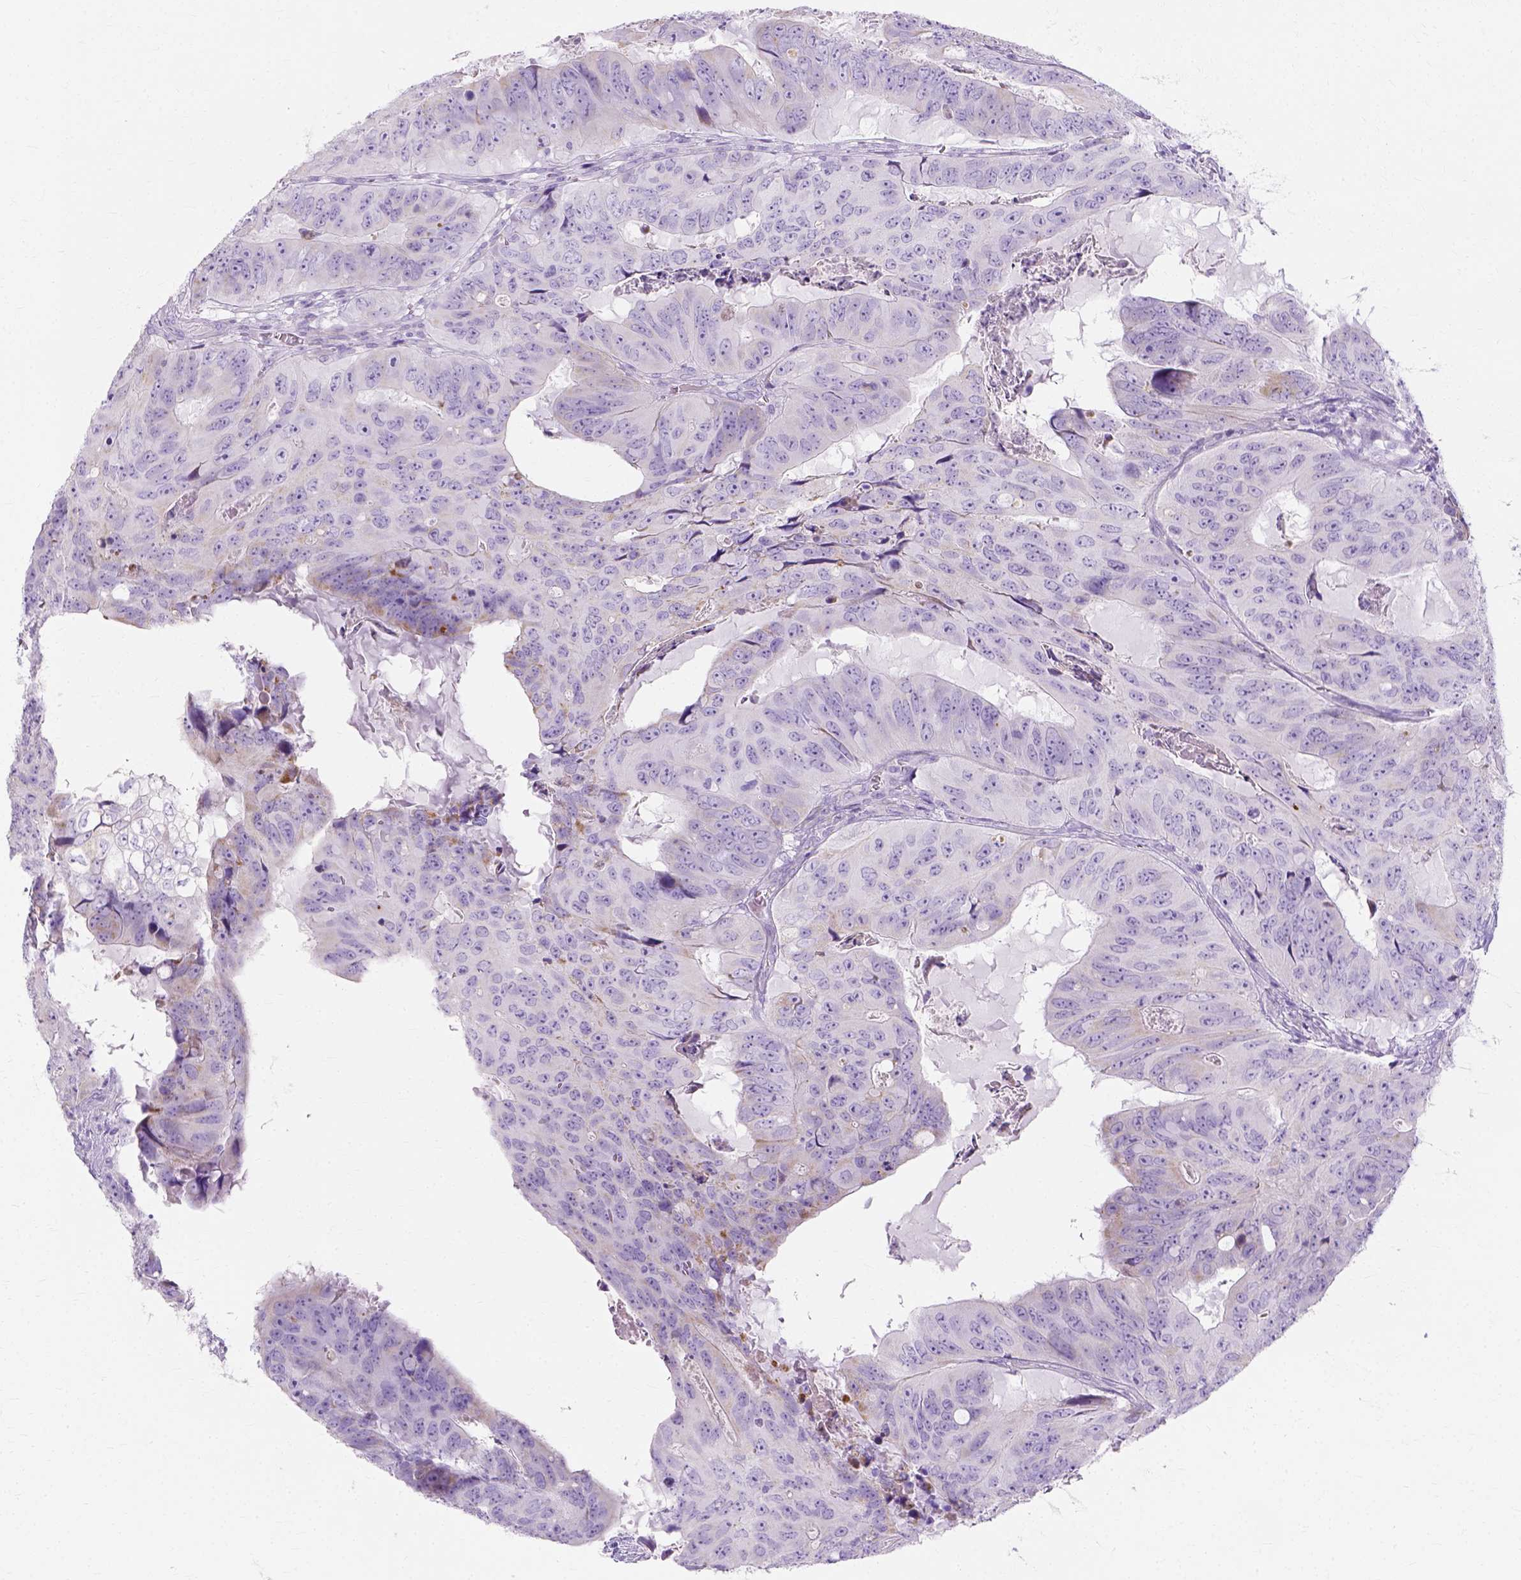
{"staining": {"intensity": "moderate", "quantity": "<25%", "location": "cytoplasmic/membranous"}, "tissue": "colorectal cancer", "cell_type": "Tumor cells", "image_type": "cancer", "snomed": [{"axis": "morphology", "description": "Adenocarcinoma, NOS"}, {"axis": "topography", "description": "Colon"}], "caption": "Colorectal adenocarcinoma stained with IHC exhibits moderate cytoplasmic/membranous expression in about <25% of tumor cells.", "gene": "MYH15", "patient": {"sex": "male", "age": 79}}